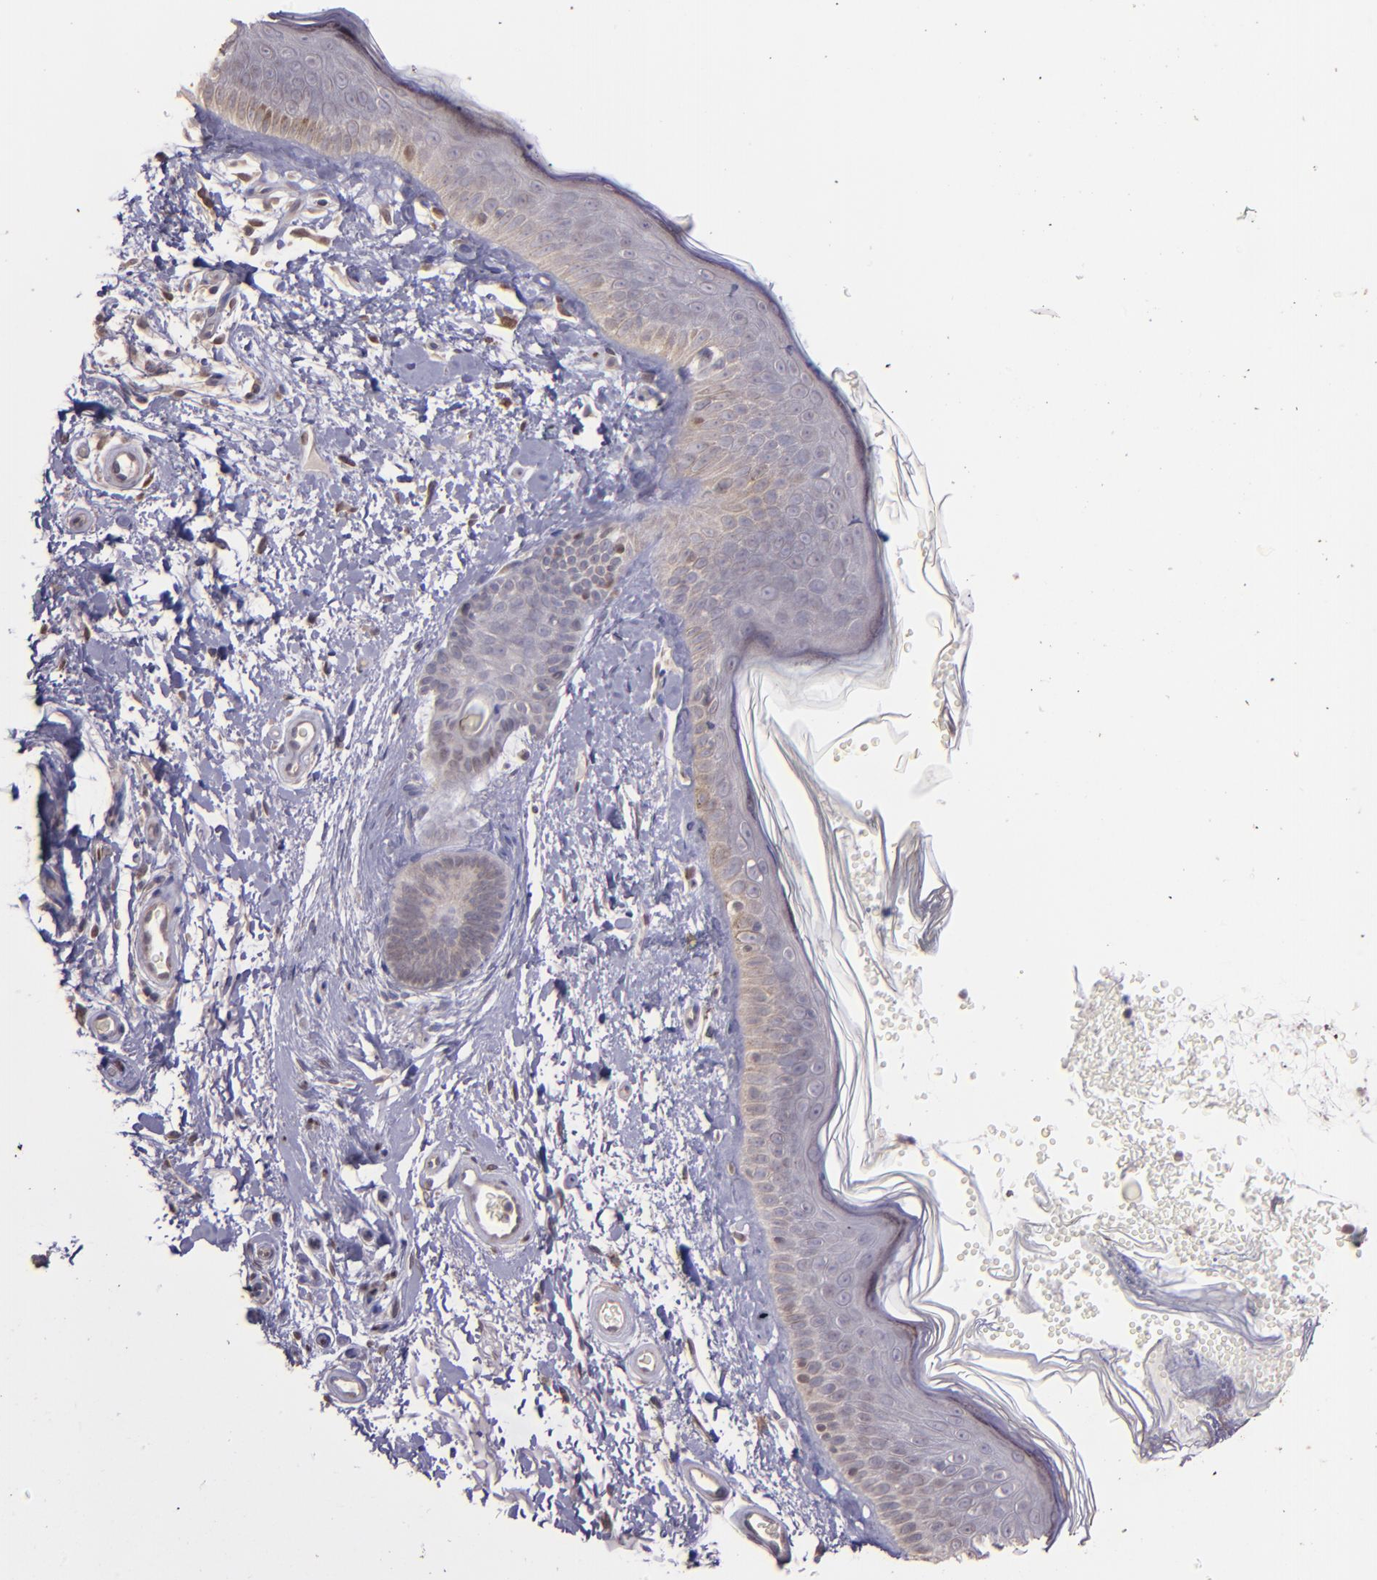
{"staining": {"intensity": "negative", "quantity": "none", "location": "none"}, "tissue": "skin", "cell_type": "Fibroblasts", "image_type": "normal", "snomed": [{"axis": "morphology", "description": "Normal tissue, NOS"}, {"axis": "topography", "description": "Skin"}], "caption": "IHC photomicrograph of unremarkable skin: human skin stained with DAB (3,3'-diaminobenzidine) reveals no significant protein positivity in fibroblasts.", "gene": "NUP62CL", "patient": {"sex": "male", "age": 63}}